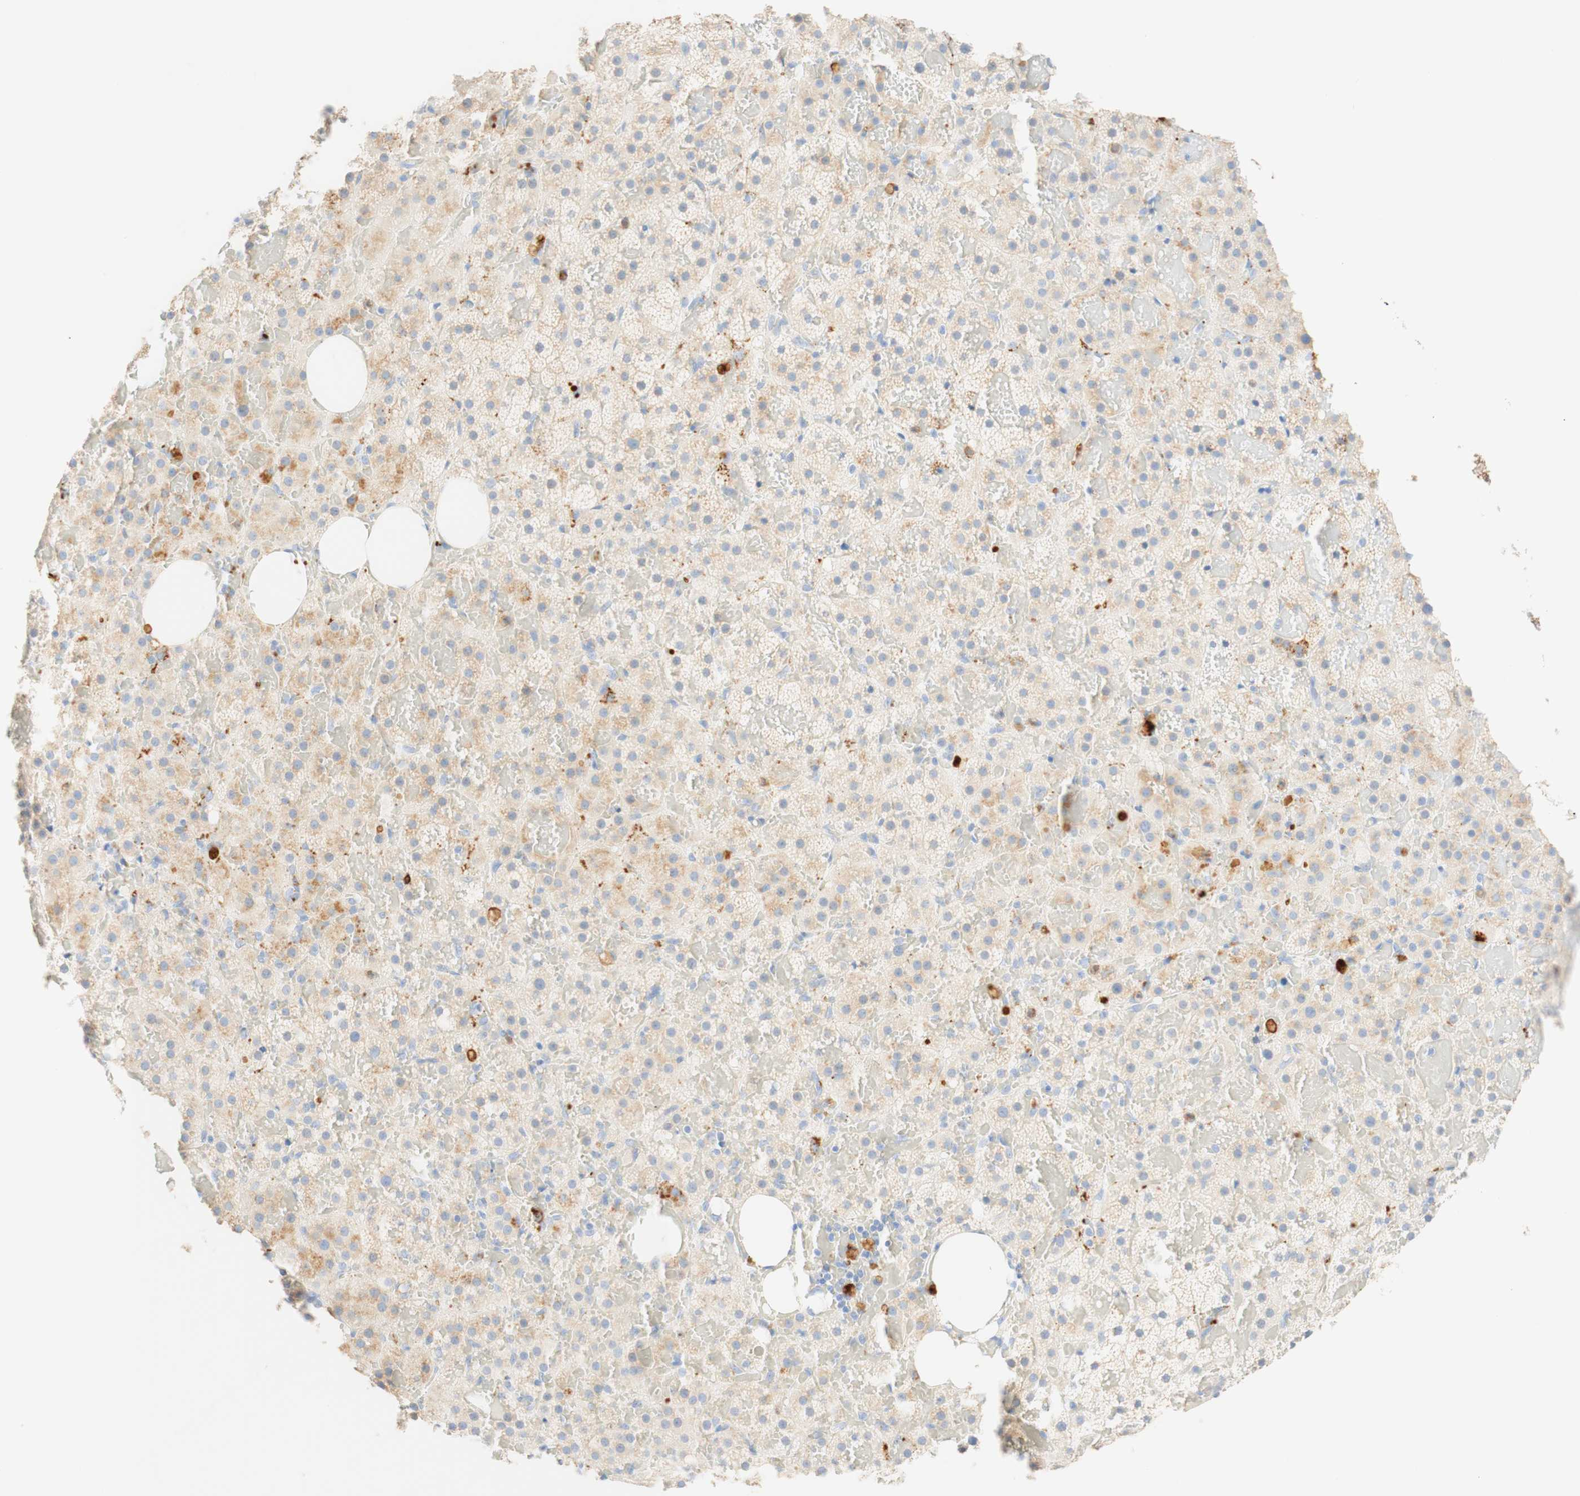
{"staining": {"intensity": "moderate", "quantity": "<25%", "location": "cytoplasmic/membranous"}, "tissue": "adrenal gland", "cell_type": "Glandular cells", "image_type": "normal", "snomed": [{"axis": "morphology", "description": "Normal tissue, NOS"}, {"axis": "topography", "description": "Adrenal gland"}], "caption": "Immunohistochemistry (IHC) histopathology image of benign adrenal gland: human adrenal gland stained using IHC exhibits low levels of moderate protein expression localized specifically in the cytoplasmic/membranous of glandular cells, appearing as a cytoplasmic/membranous brown color.", "gene": "CD63", "patient": {"sex": "female", "age": 59}}